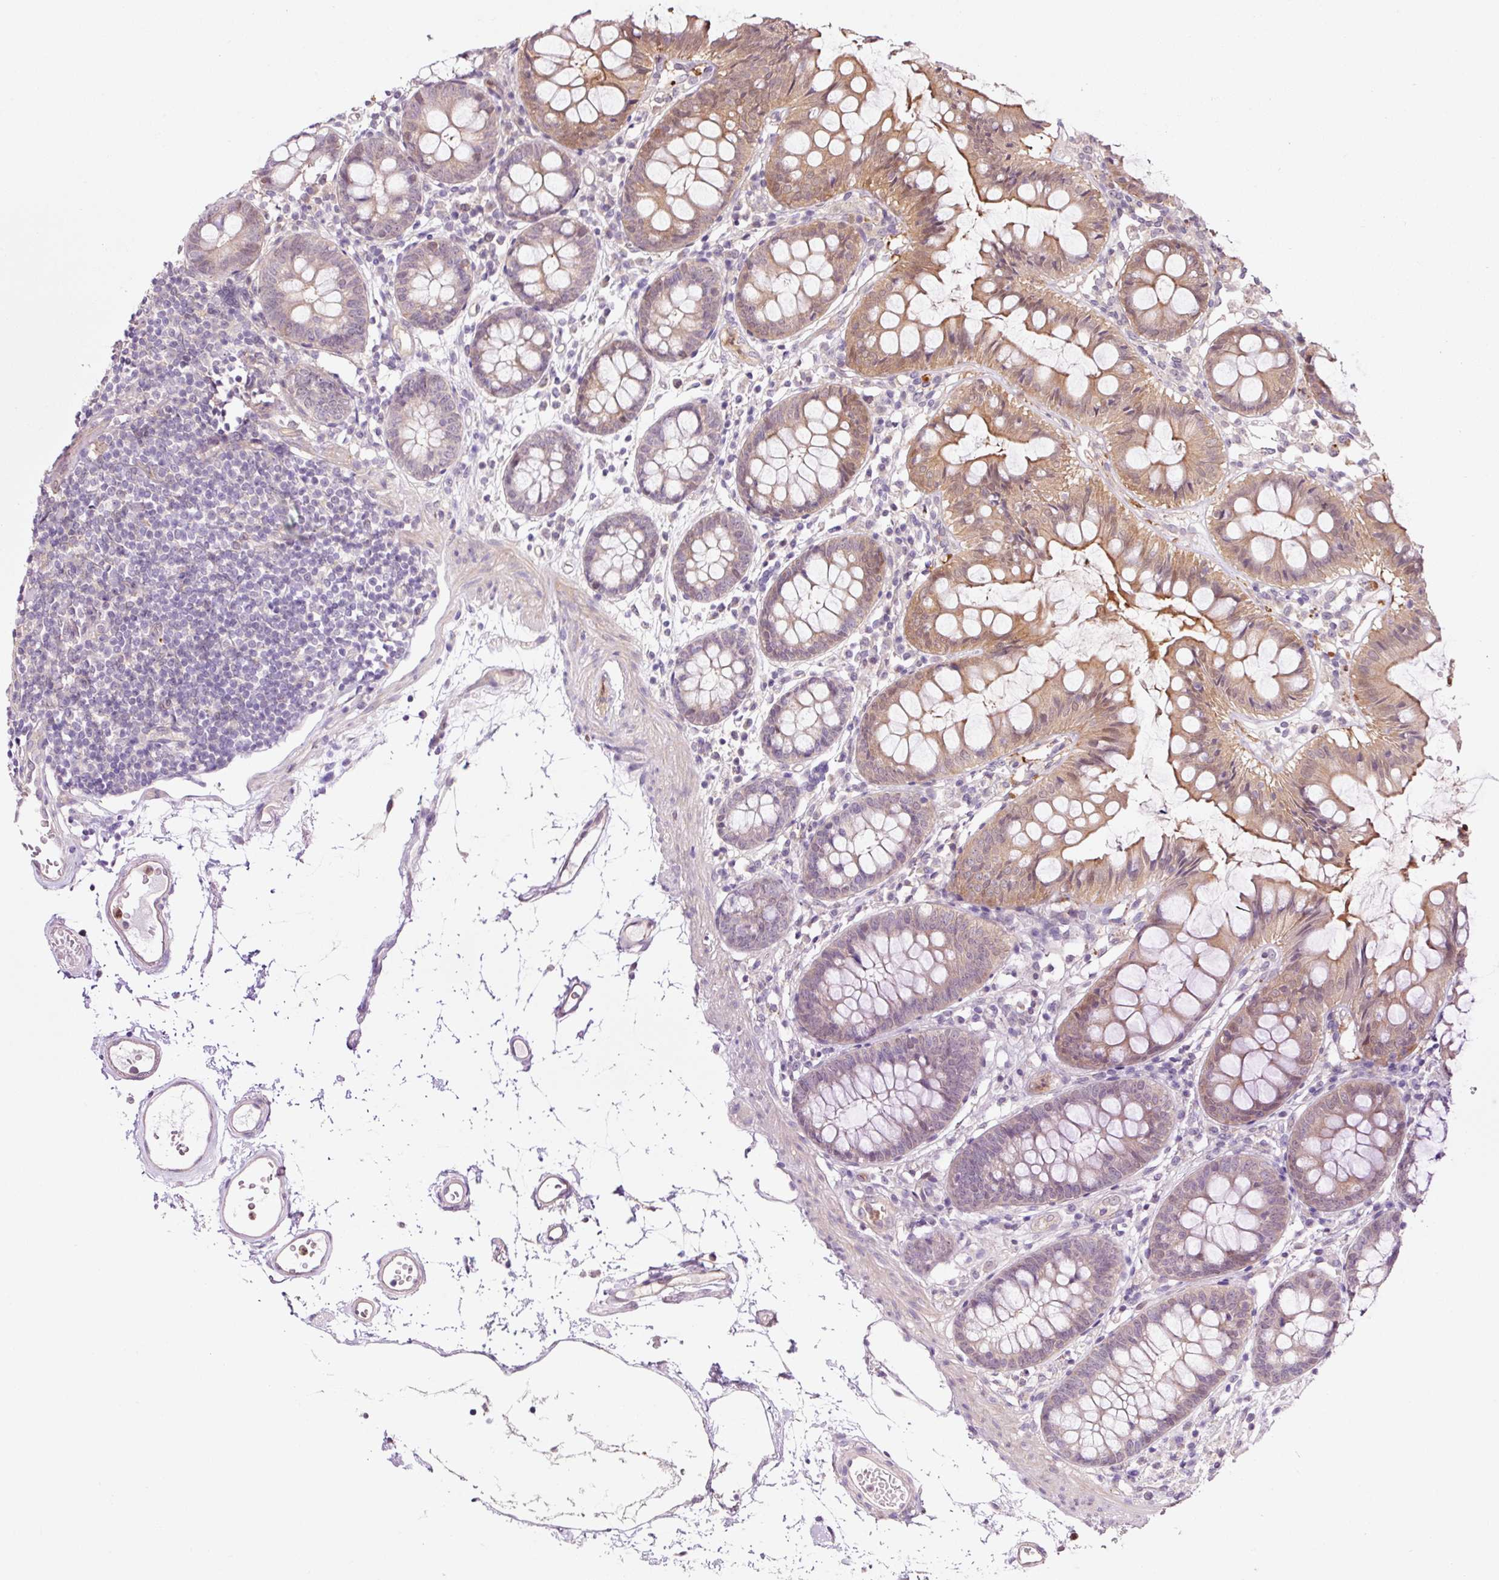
{"staining": {"intensity": "moderate", "quantity": "25%-75%", "location": "nuclear"}, "tissue": "colon", "cell_type": "Endothelial cells", "image_type": "normal", "snomed": [{"axis": "morphology", "description": "Normal tissue, NOS"}, {"axis": "topography", "description": "Colon"}], "caption": "The immunohistochemical stain highlights moderate nuclear expression in endothelial cells of unremarkable colon. The staining was performed using DAB, with brown indicating positive protein expression. Nuclei are stained blue with hematoxylin.", "gene": "FBXL14", "patient": {"sex": "female", "age": 84}}